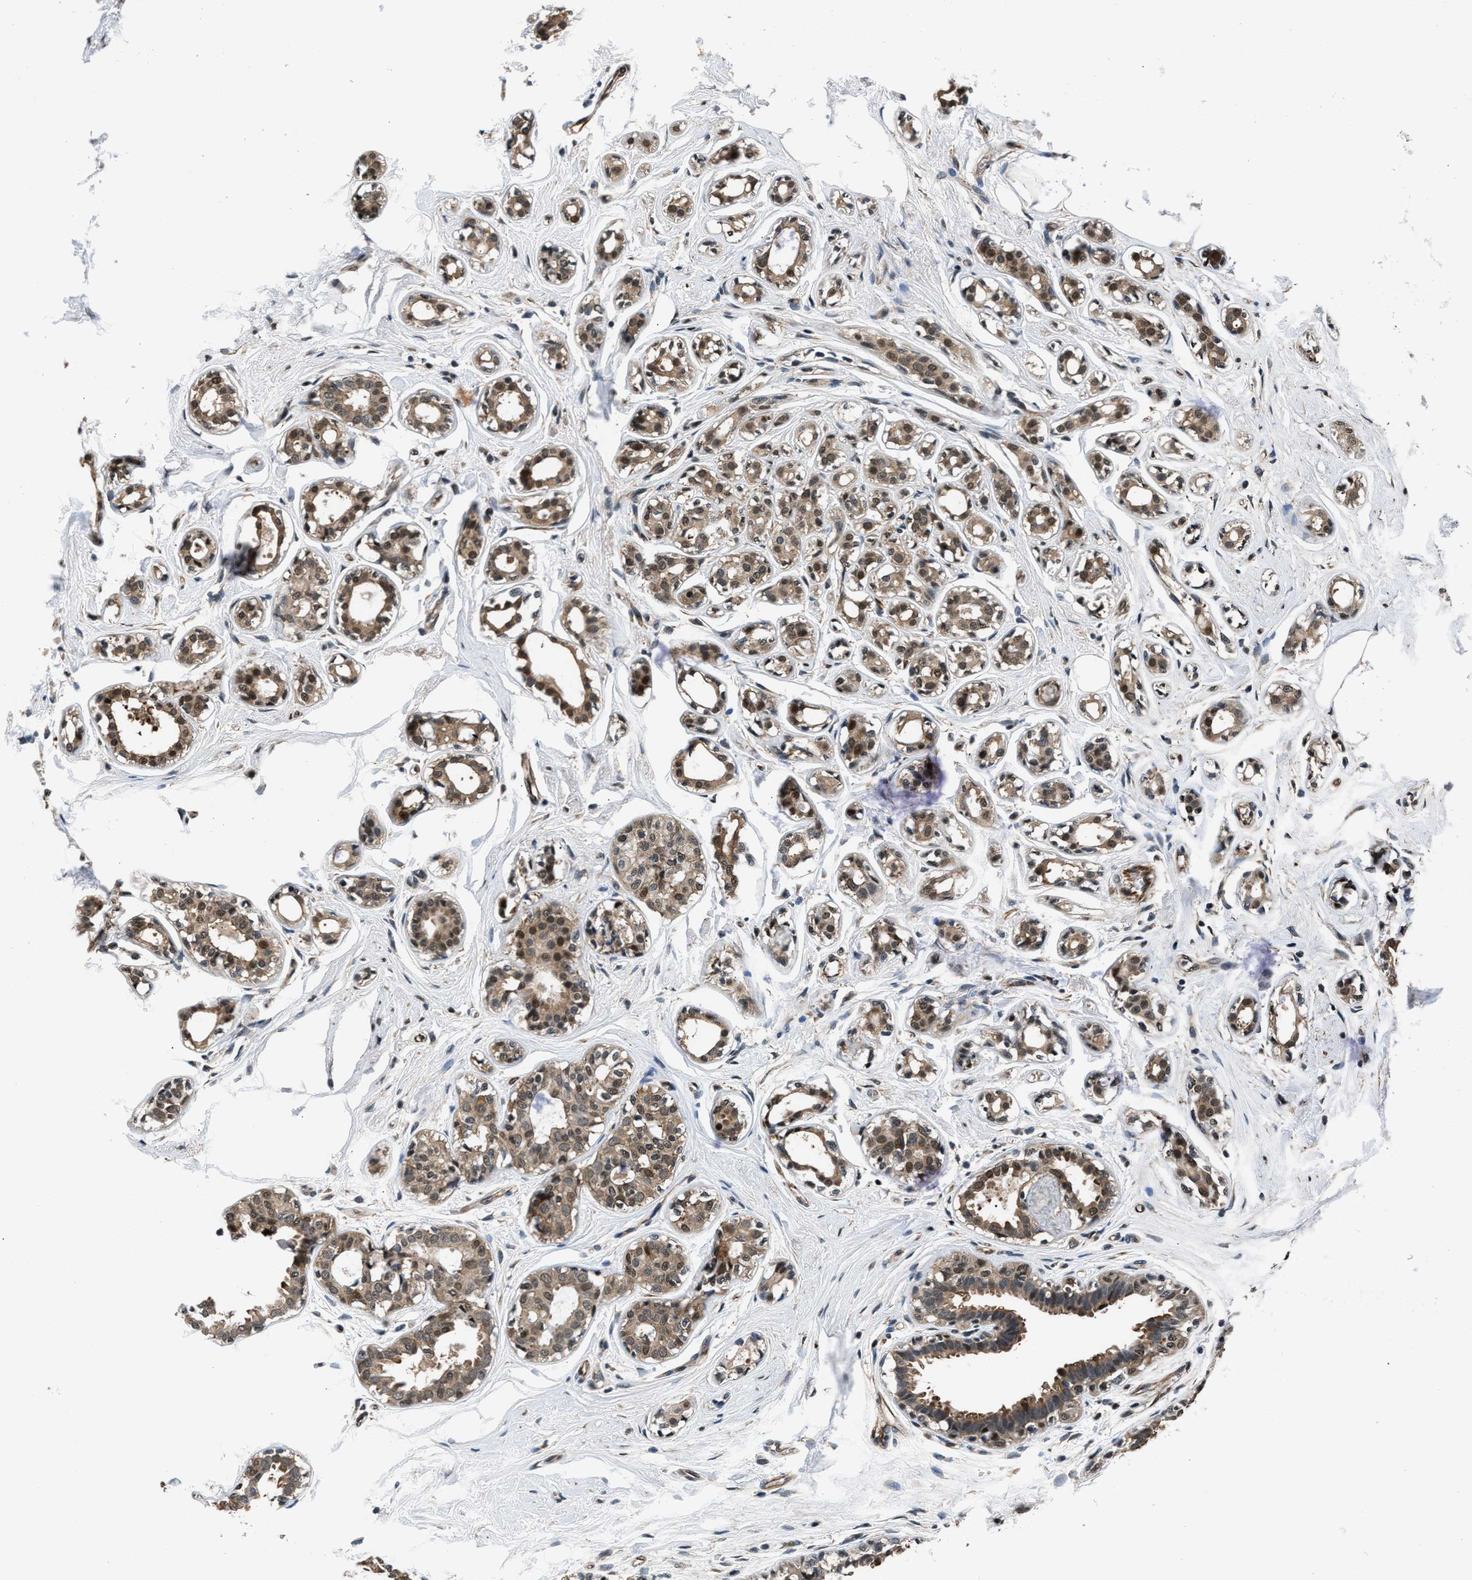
{"staining": {"intensity": "weak", "quantity": ">75%", "location": "cytoplasmic/membranous"}, "tissue": "breast cancer", "cell_type": "Tumor cells", "image_type": "cancer", "snomed": [{"axis": "morphology", "description": "Duct carcinoma"}, {"axis": "topography", "description": "Breast"}], "caption": "Tumor cells display low levels of weak cytoplasmic/membranous expression in approximately >75% of cells in human breast infiltrating ductal carcinoma.", "gene": "RBM33", "patient": {"sex": "female", "age": 55}}